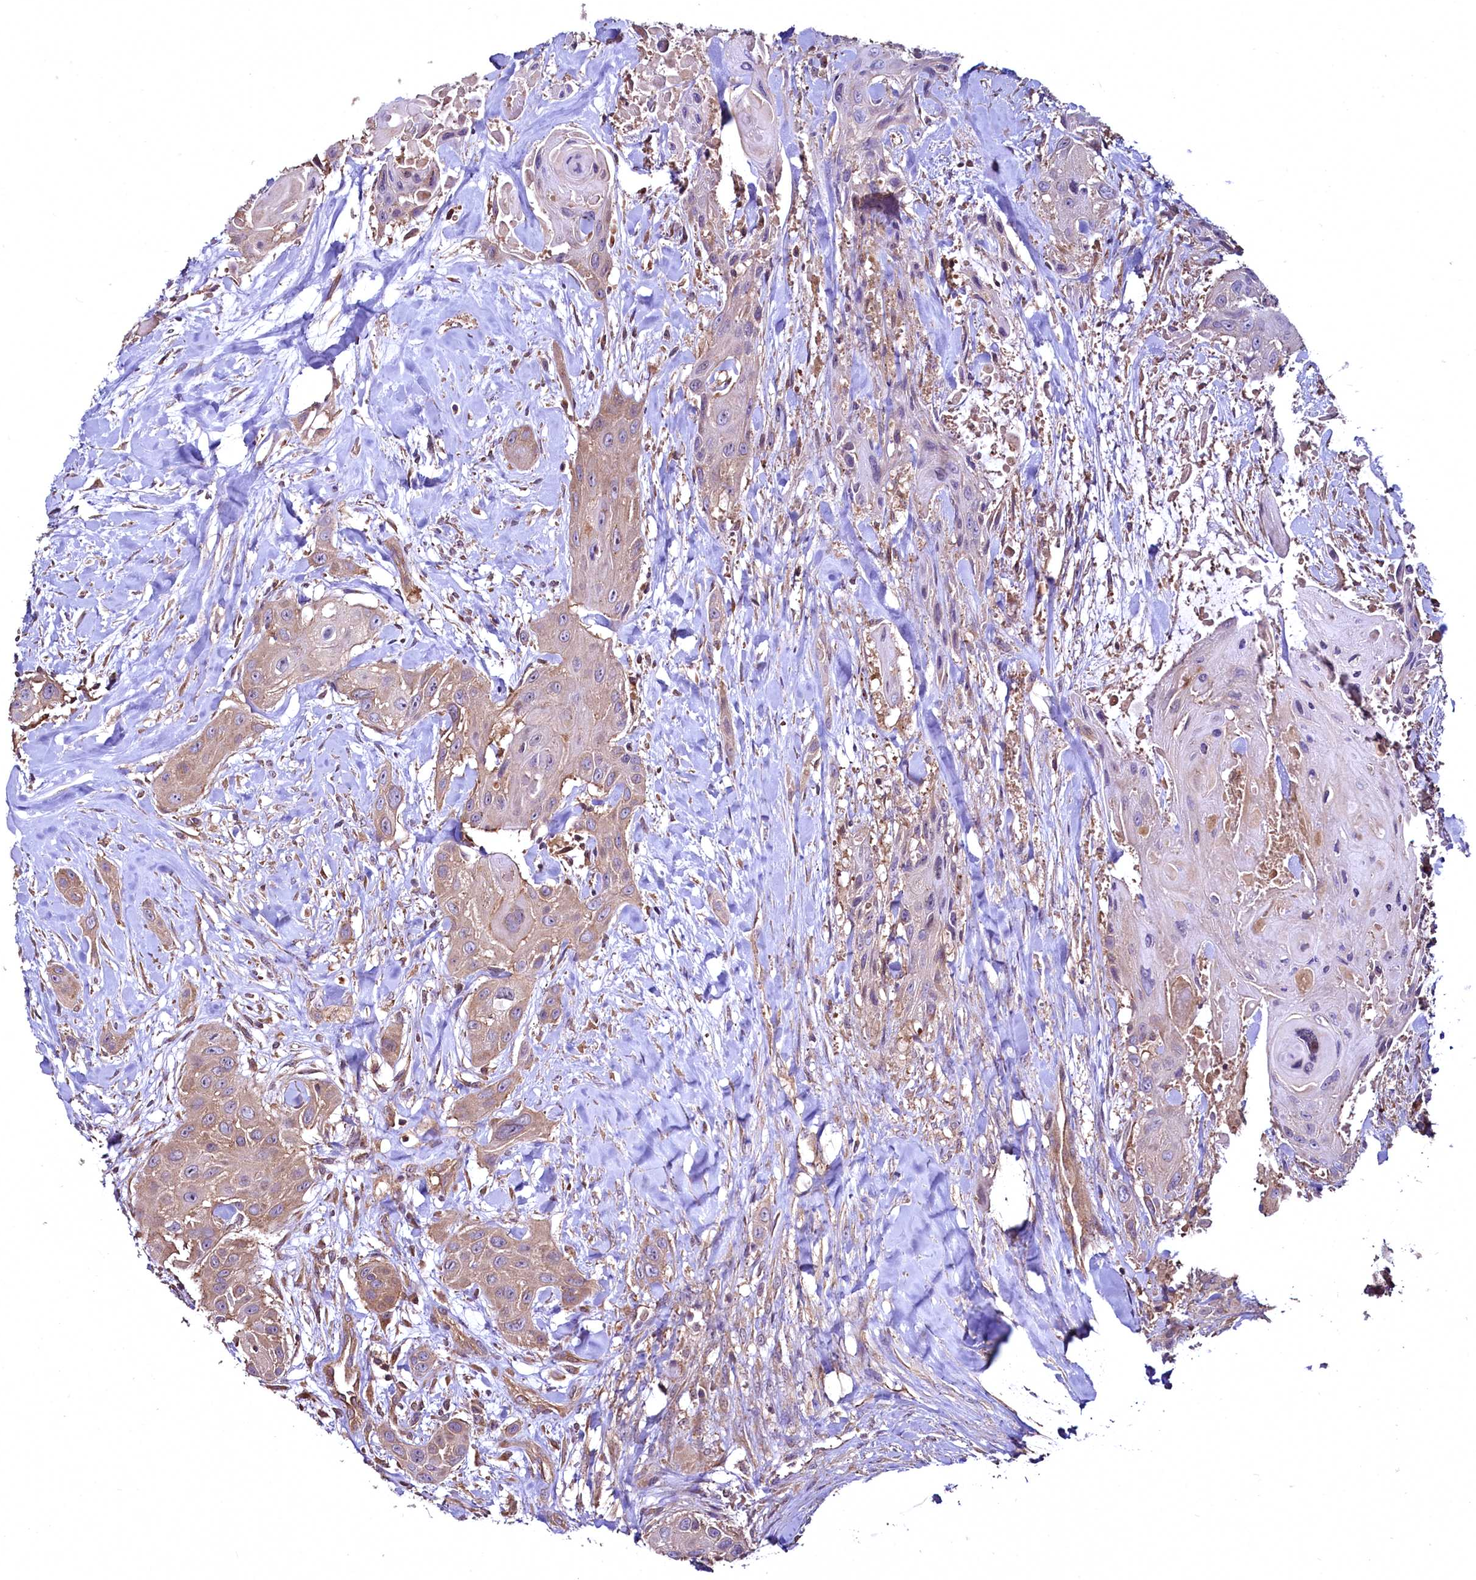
{"staining": {"intensity": "moderate", "quantity": ">75%", "location": "cytoplasmic/membranous,nuclear"}, "tissue": "head and neck cancer", "cell_type": "Tumor cells", "image_type": "cancer", "snomed": [{"axis": "morphology", "description": "Squamous cell carcinoma, NOS"}, {"axis": "topography", "description": "Head-Neck"}], "caption": "Tumor cells exhibit moderate cytoplasmic/membranous and nuclear positivity in approximately >75% of cells in head and neck cancer (squamous cell carcinoma).", "gene": "TBCEL", "patient": {"sex": "male", "age": 81}}